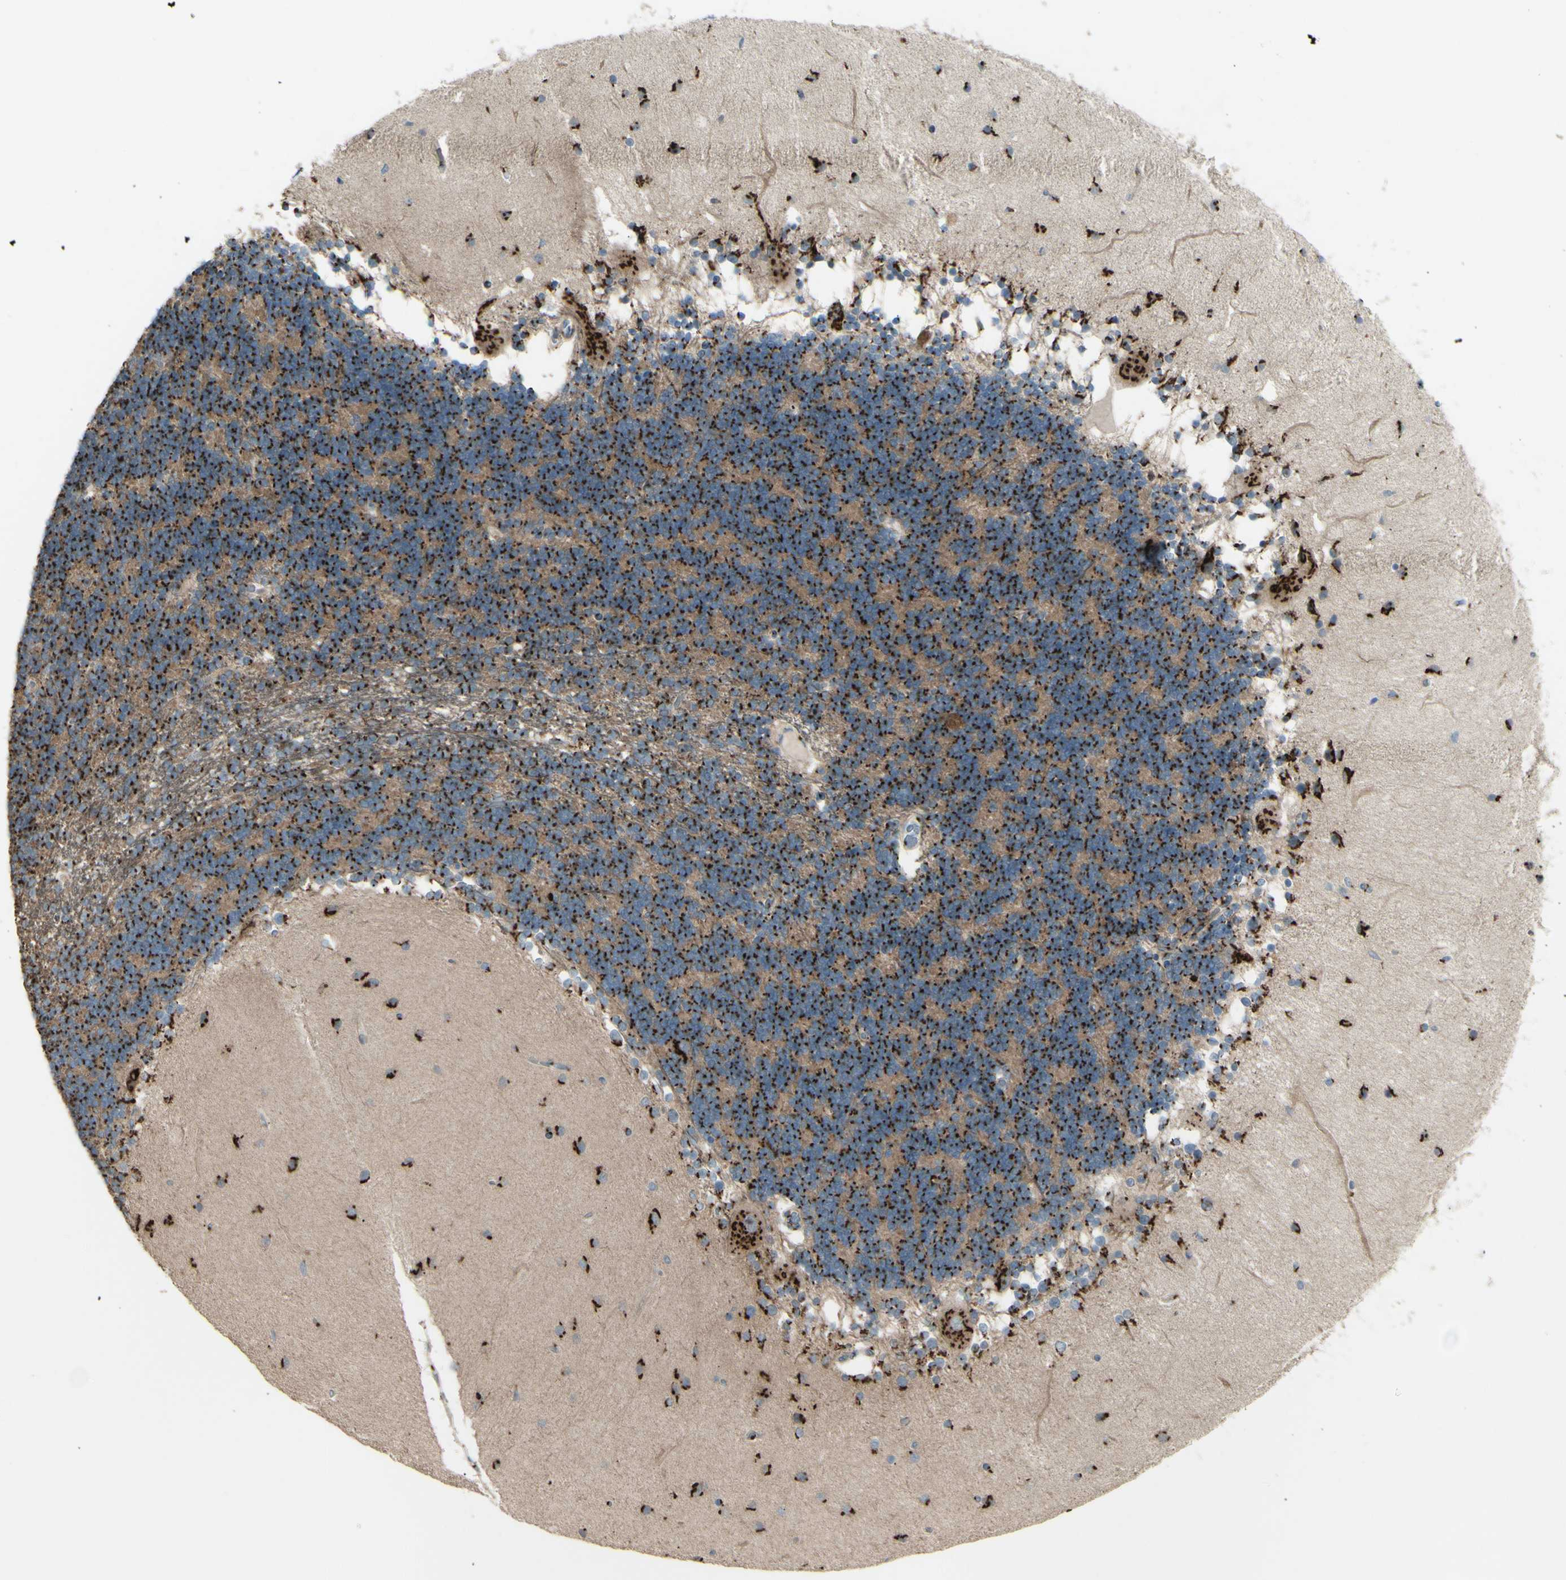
{"staining": {"intensity": "moderate", "quantity": ">75%", "location": "cytoplasmic/membranous"}, "tissue": "cerebellum", "cell_type": "Cells in granular layer", "image_type": "normal", "snomed": [{"axis": "morphology", "description": "Normal tissue, NOS"}, {"axis": "topography", "description": "Cerebellum"}], "caption": "This is a photomicrograph of immunohistochemistry staining of unremarkable cerebellum, which shows moderate positivity in the cytoplasmic/membranous of cells in granular layer.", "gene": "BPNT2", "patient": {"sex": "female", "age": 54}}